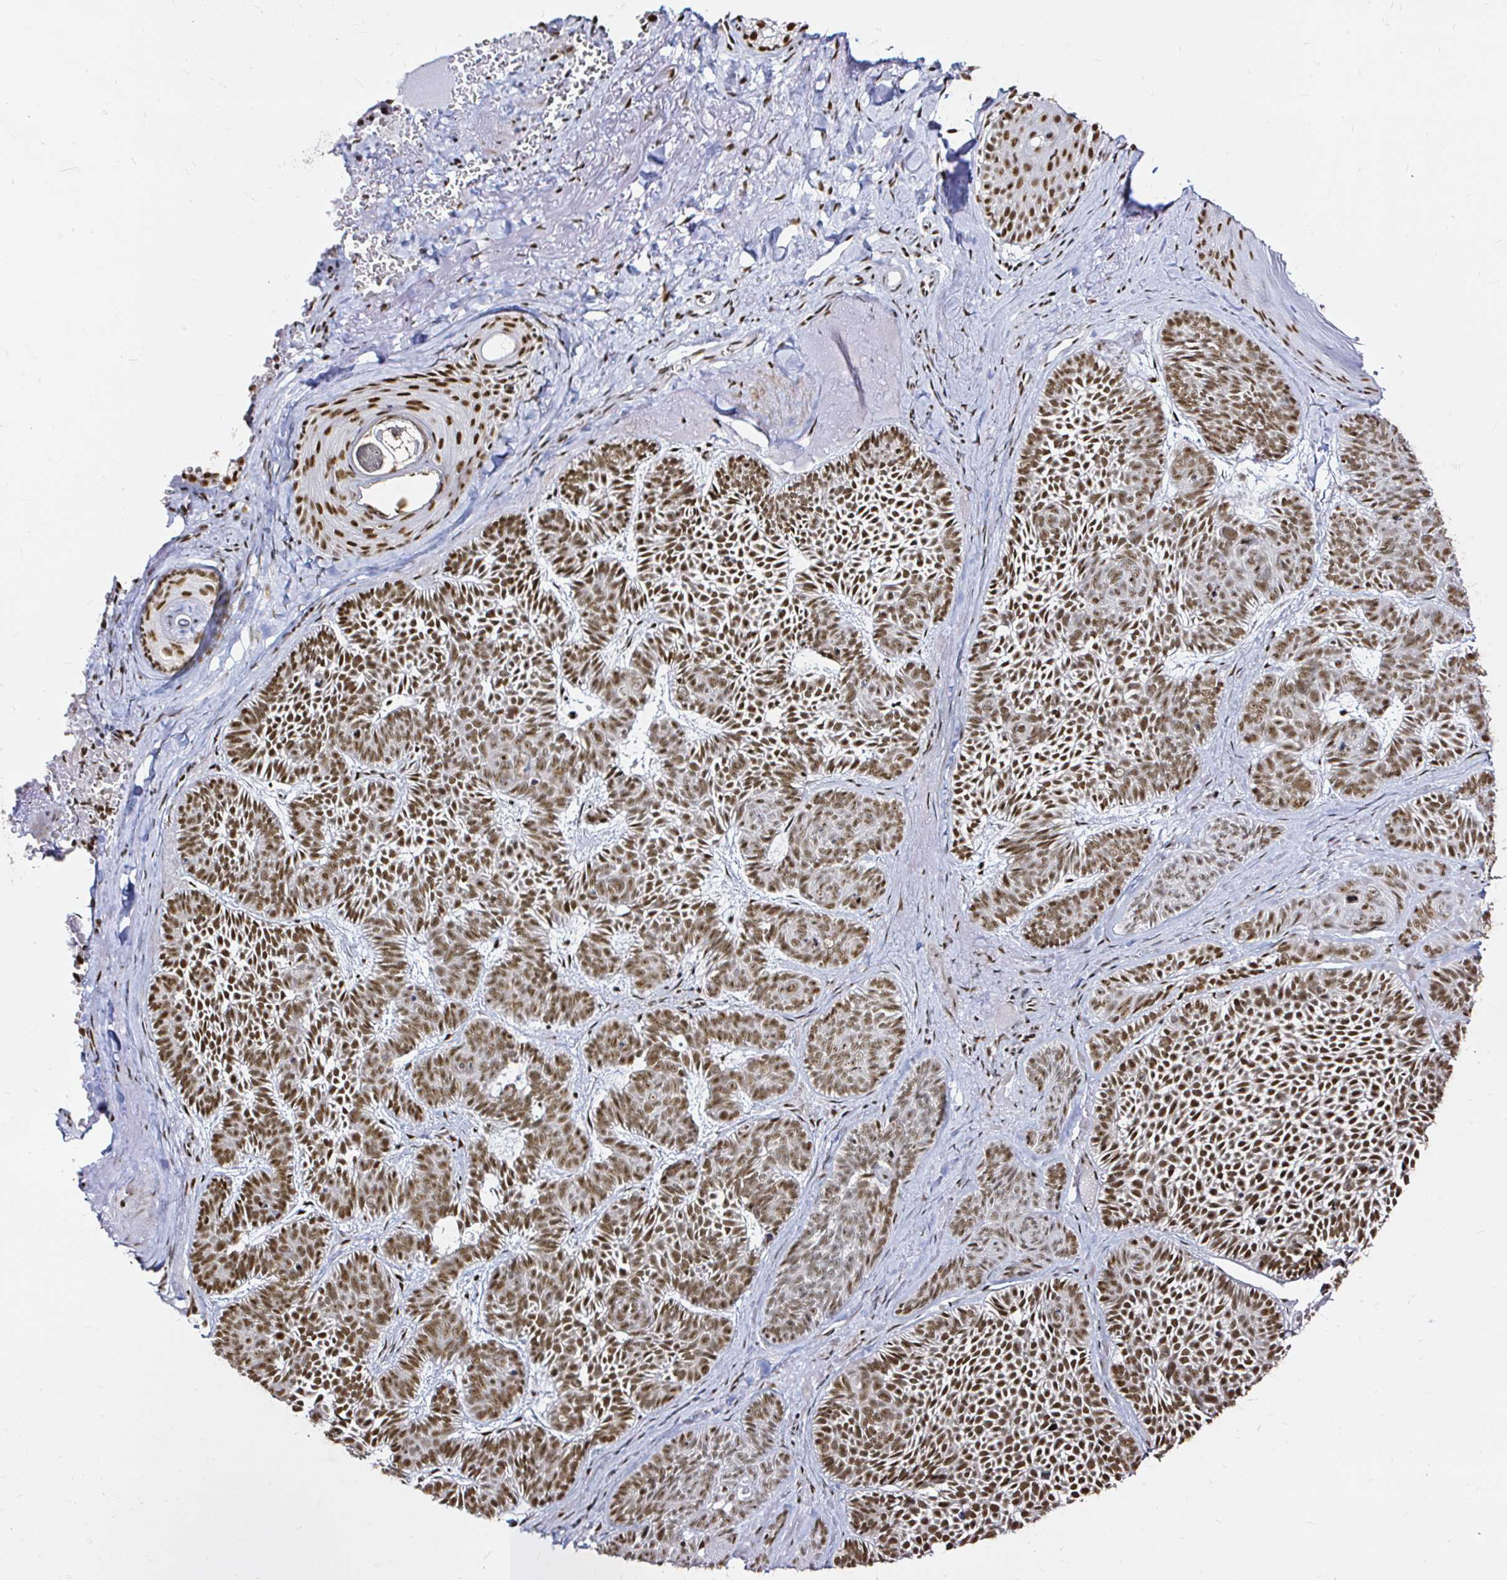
{"staining": {"intensity": "moderate", "quantity": ">75%", "location": "nuclear"}, "tissue": "skin cancer", "cell_type": "Tumor cells", "image_type": "cancer", "snomed": [{"axis": "morphology", "description": "Basal cell carcinoma"}, {"axis": "topography", "description": "Skin"}], "caption": "Tumor cells reveal medium levels of moderate nuclear staining in approximately >75% of cells in human skin basal cell carcinoma. Nuclei are stained in blue.", "gene": "SNRPC", "patient": {"sex": "male", "age": 81}}